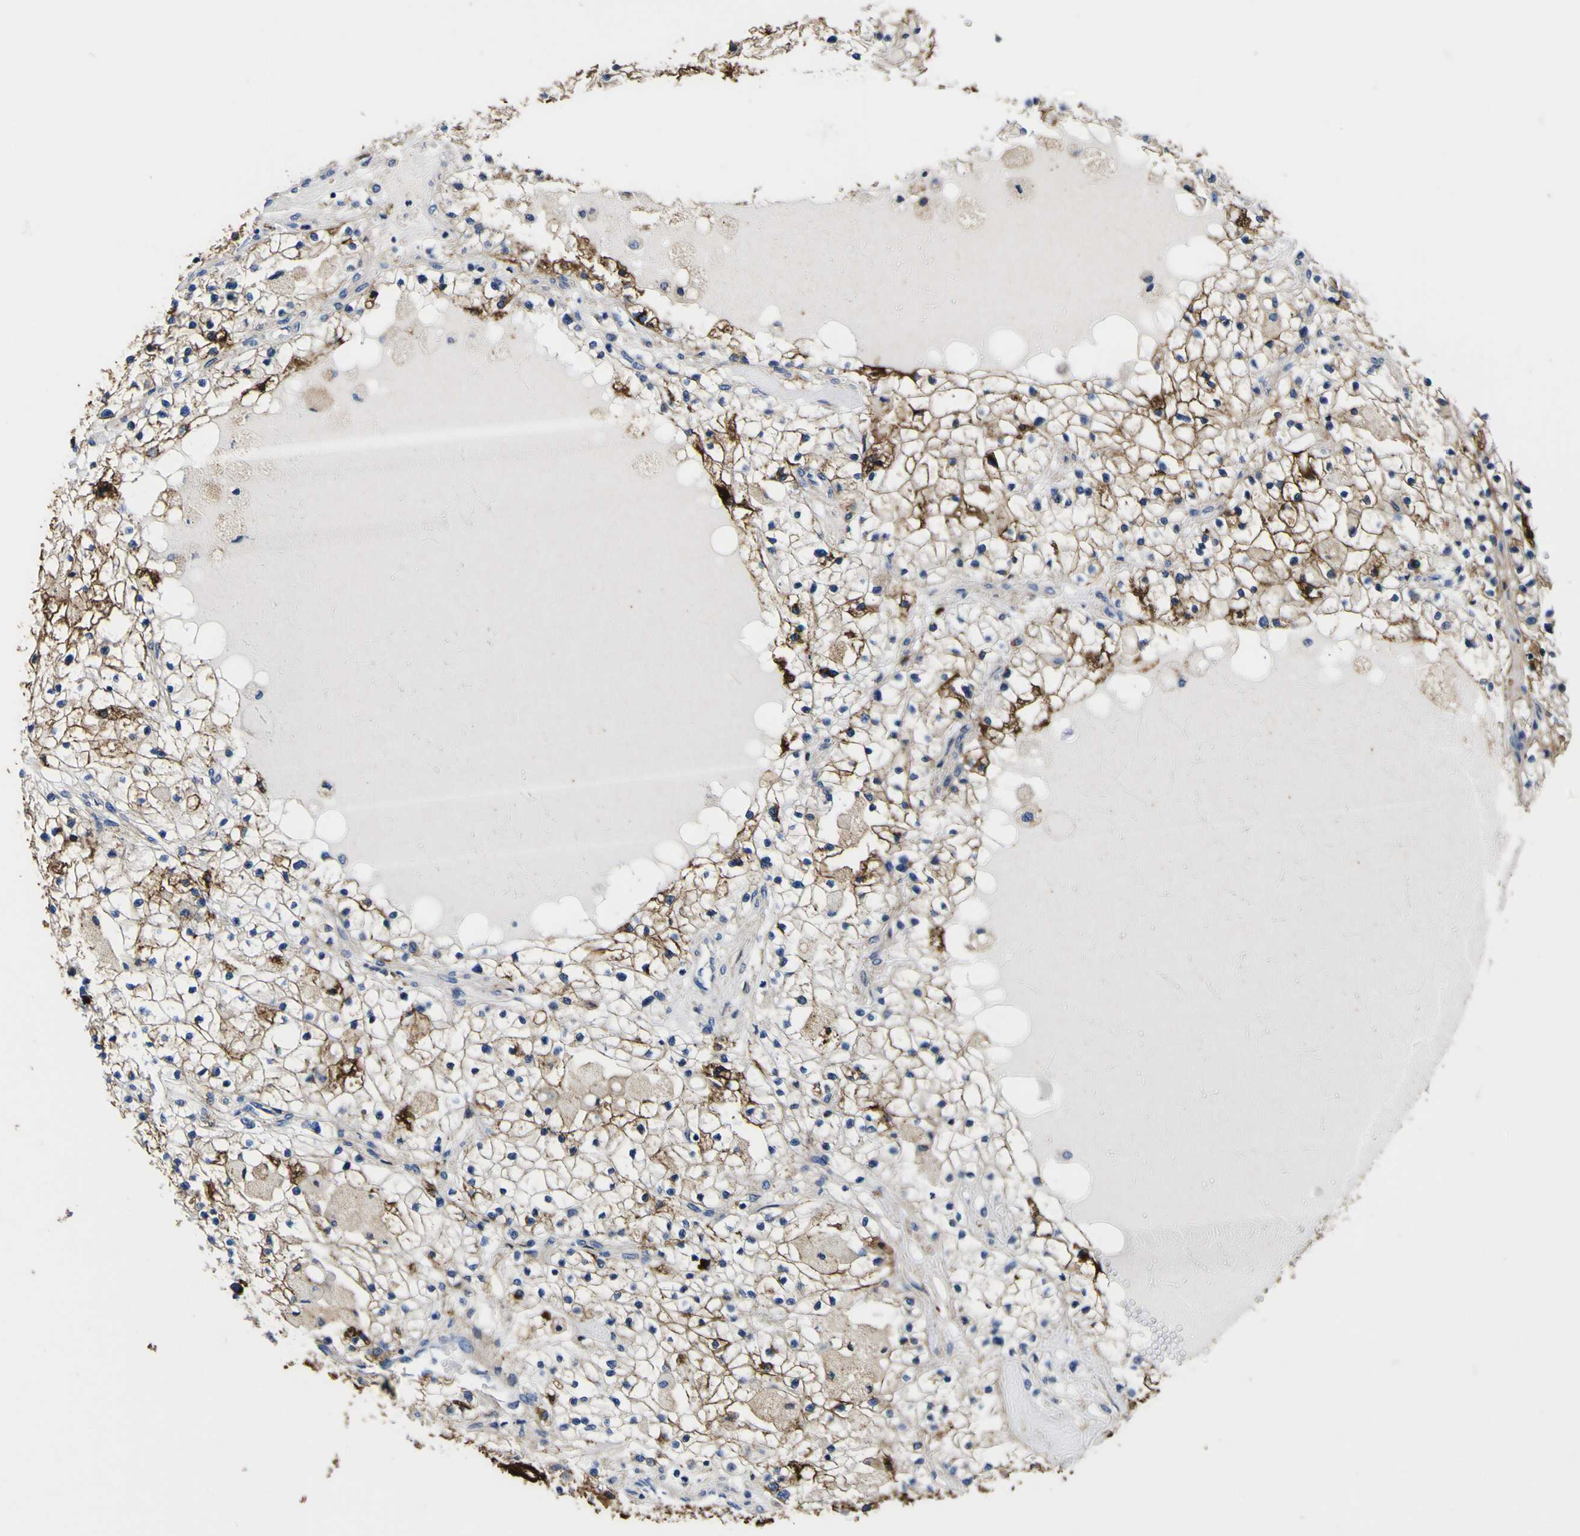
{"staining": {"intensity": "moderate", "quantity": ">75%", "location": "cytoplasmic/membranous"}, "tissue": "renal cancer", "cell_type": "Tumor cells", "image_type": "cancer", "snomed": [{"axis": "morphology", "description": "Adenocarcinoma, NOS"}, {"axis": "topography", "description": "Kidney"}], "caption": "Adenocarcinoma (renal) stained for a protein displays moderate cytoplasmic/membranous positivity in tumor cells.", "gene": "SCD", "patient": {"sex": "male", "age": 68}}